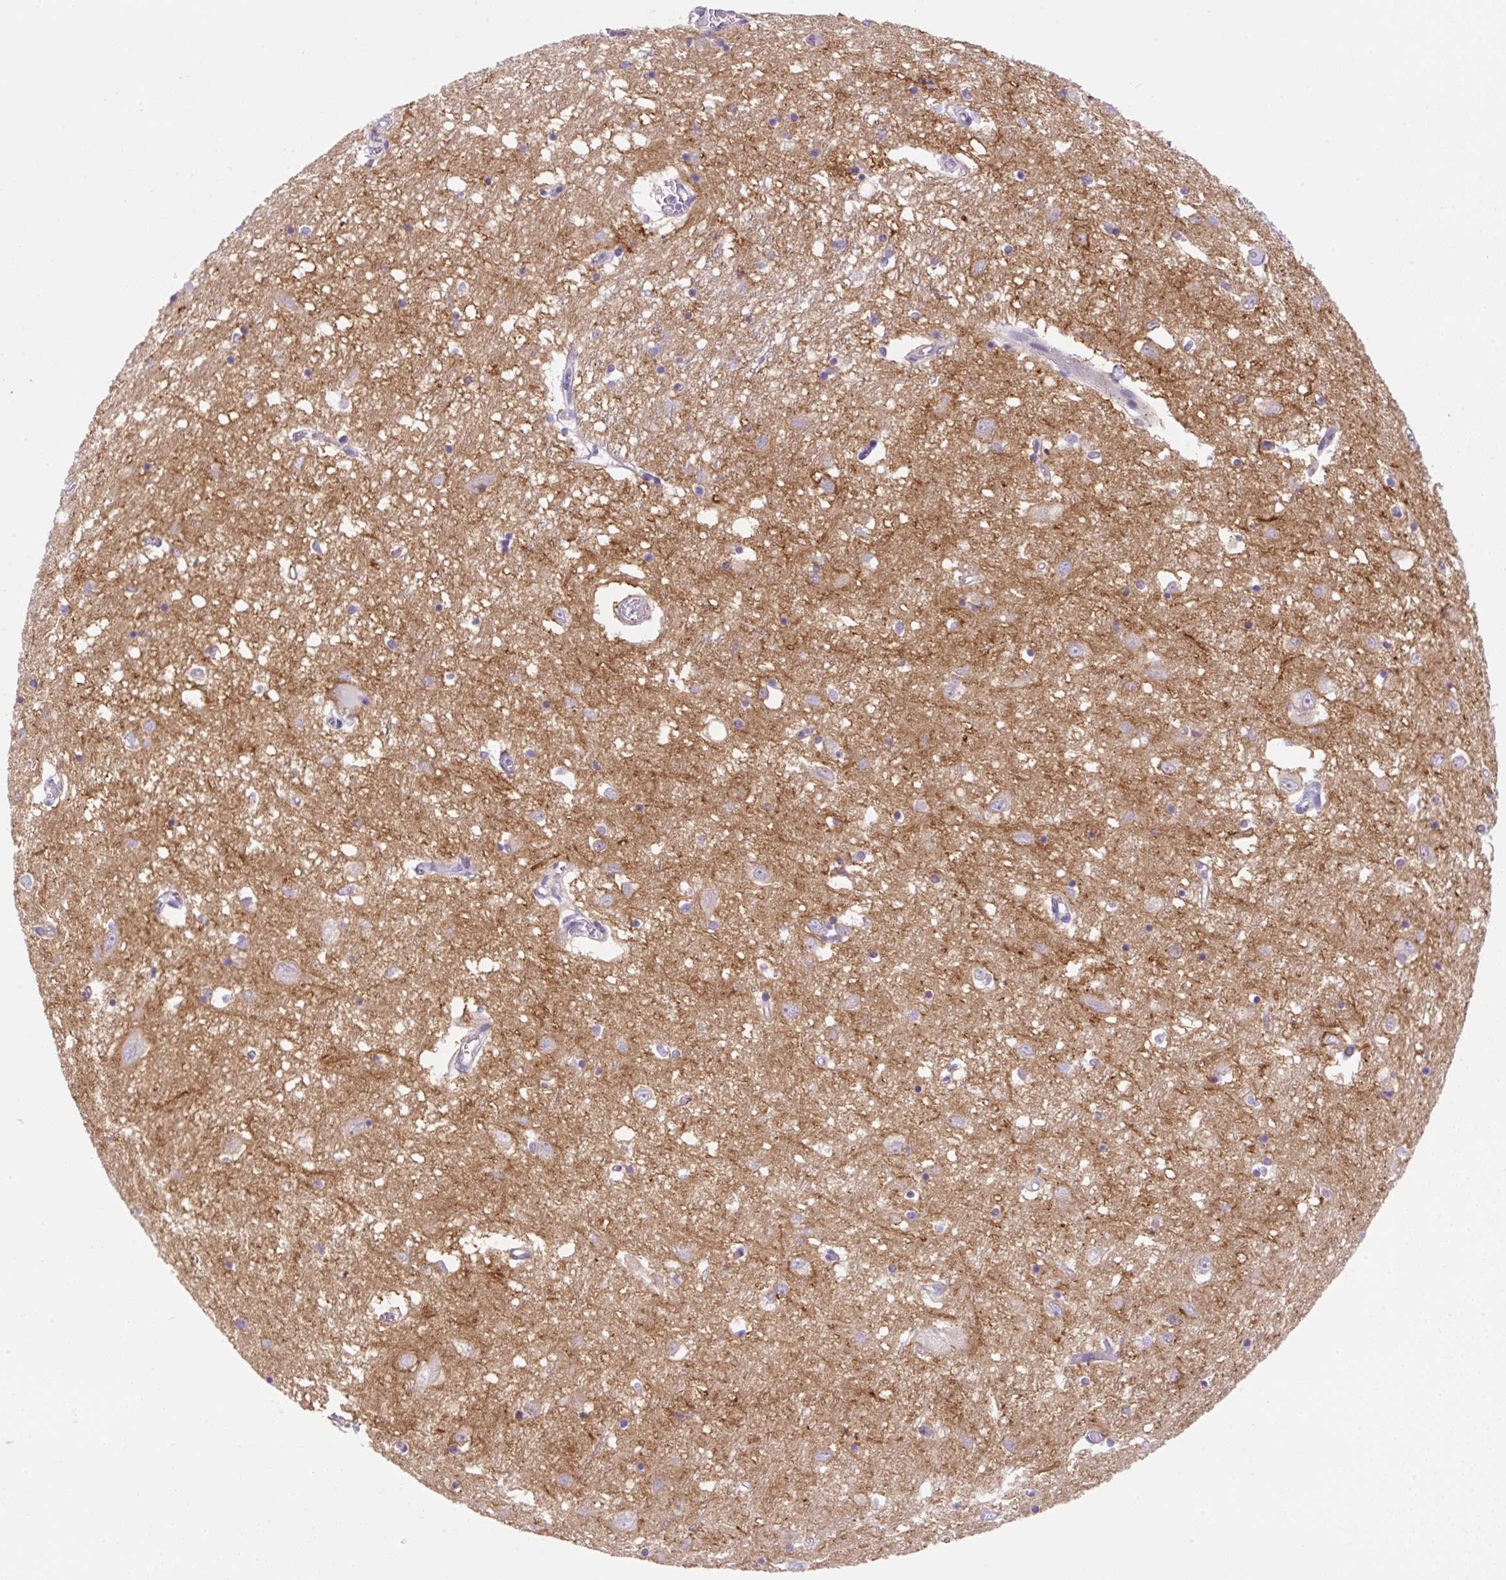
{"staining": {"intensity": "negative", "quantity": "none", "location": "none"}, "tissue": "caudate", "cell_type": "Glial cells", "image_type": "normal", "snomed": [{"axis": "morphology", "description": "Normal tissue, NOS"}, {"axis": "topography", "description": "Lateral ventricle wall"}], "caption": "IHC of benign human caudate demonstrates no staining in glial cells.", "gene": "NPTN", "patient": {"sex": "male", "age": 70}}